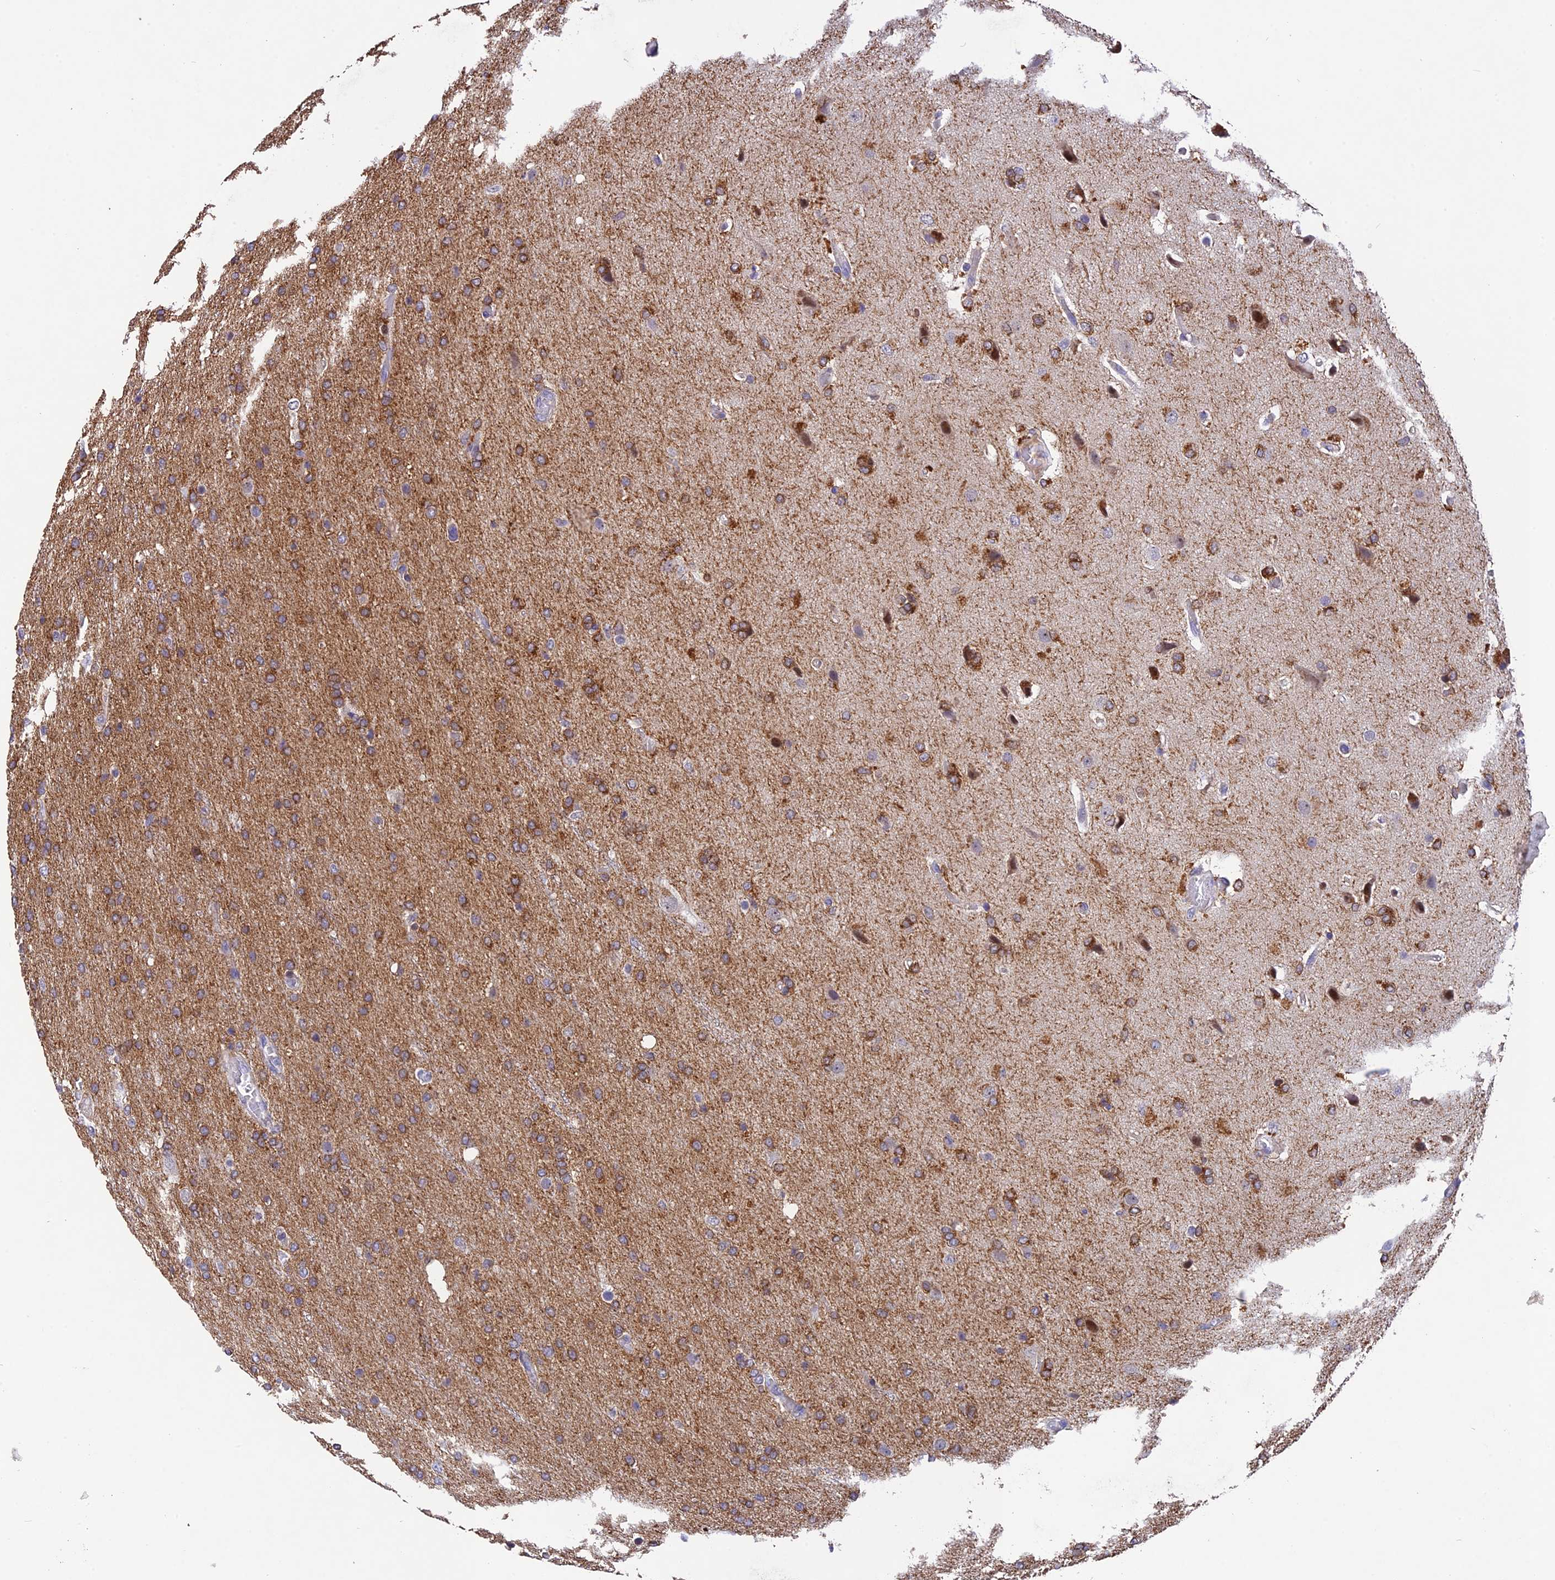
{"staining": {"intensity": "moderate", "quantity": "25%-75%", "location": "cytoplasmic/membranous"}, "tissue": "glioma", "cell_type": "Tumor cells", "image_type": "cancer", "snomed": [{"axis": "morphology", "description": "Glioma, malignant, High grade"}, {"axis": "topography", "description": "Brain"}], "caption": "Immunohistochemical staining of human malignant glioma (high-grade) displays moderate cytoplasmic/membranous protein staining in approximately 25%-75% of tumor cells.", "gene": "DENND5B", "patient": {"sex": "female", "age": 74}}